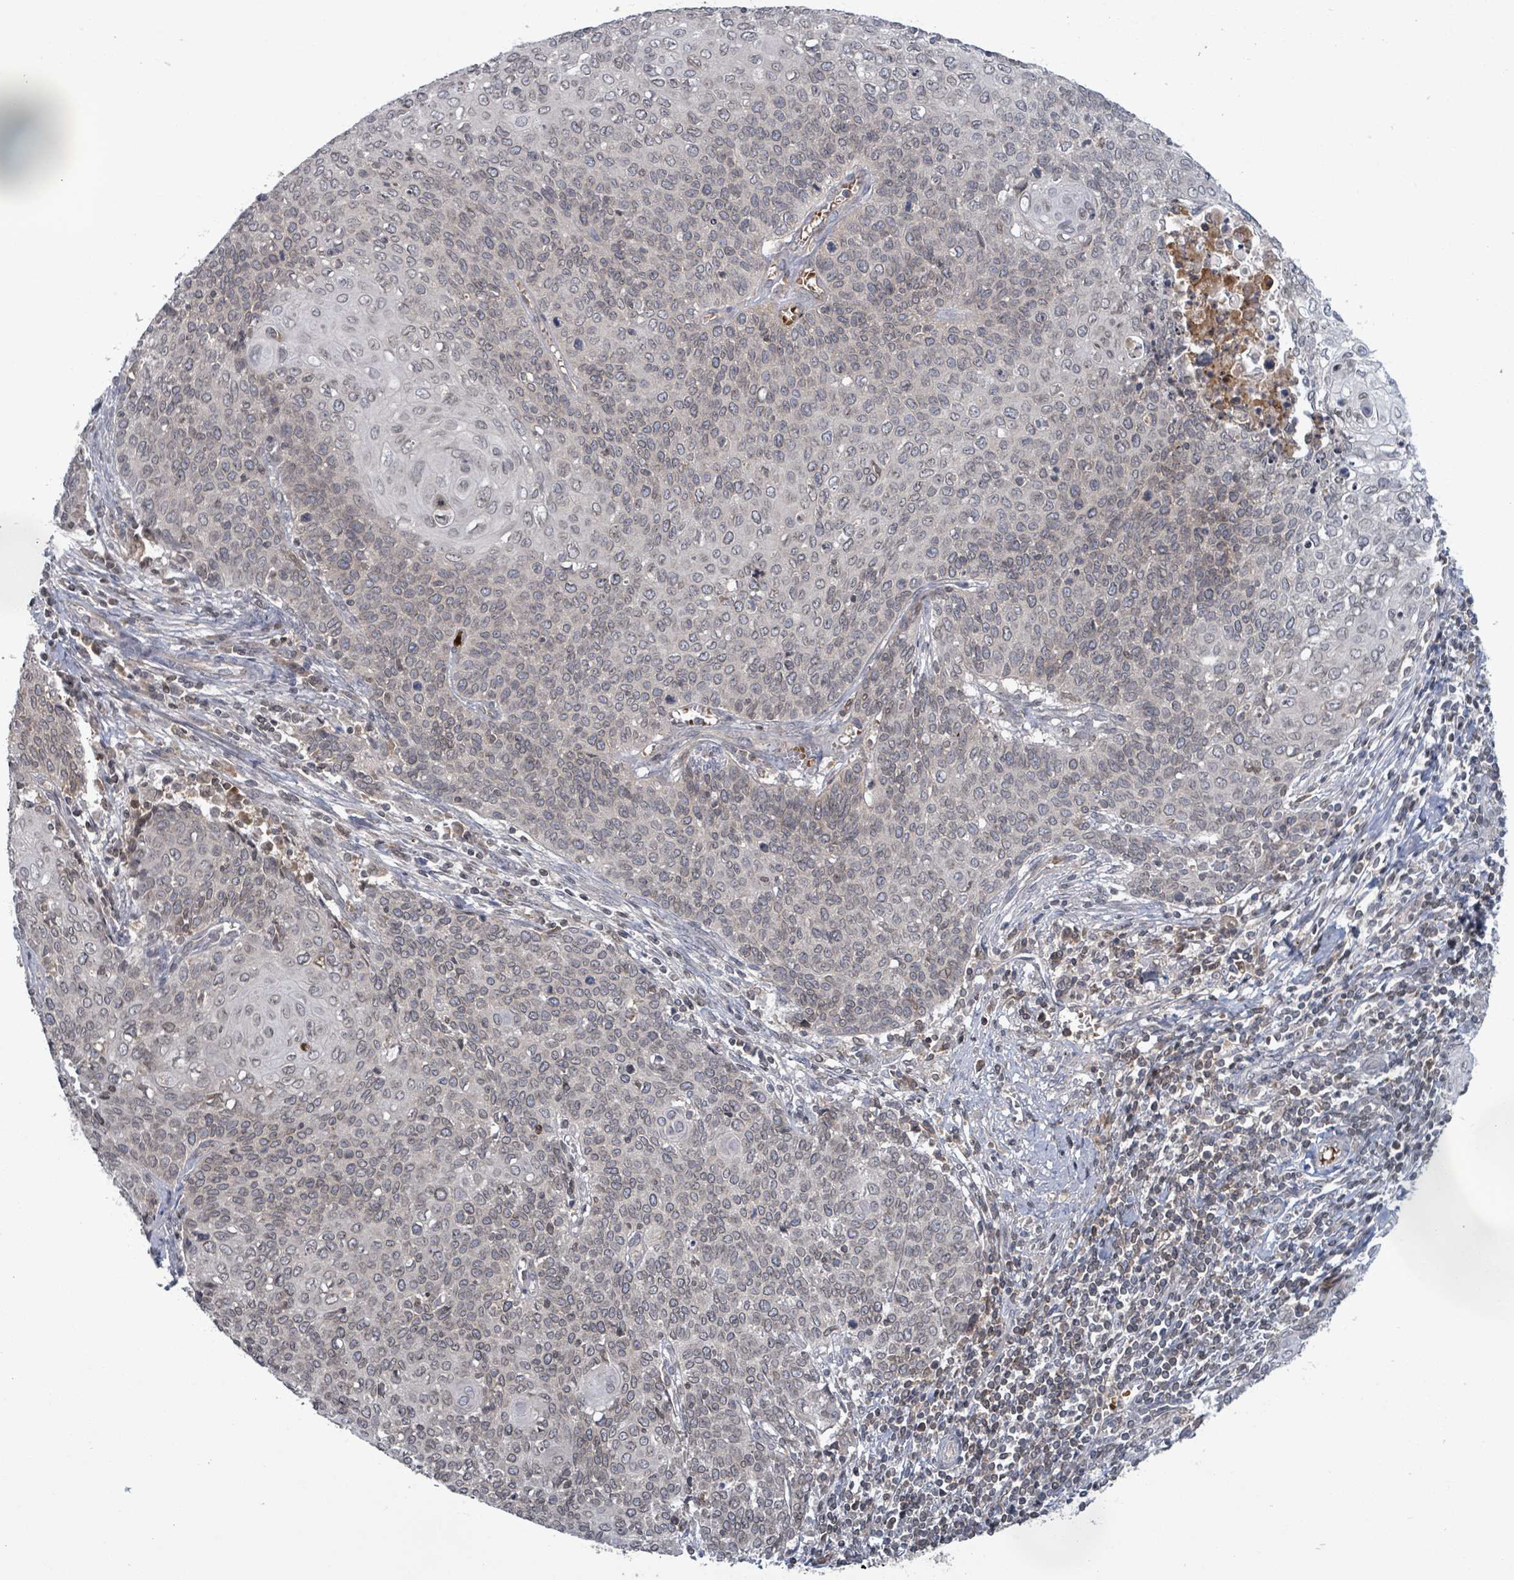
{"staining": {"intensity": "negative", "quantity": "none", "location": "none"}, "tissue": "cervical cancer", "cell_type": "Tumor cells", "image_type": "cancer", "snomed": [{"axis": "morphology", "description": "Squamous cell carcinoma, NOS"}, {"axis": "topography", "description": "Cervix"}], "caption": "Tumor cells are negative for protein expression in human cervical squamous cell carcinoma.", "gene": "GRM8", "patient": {"sex": "female", "age": 39}}